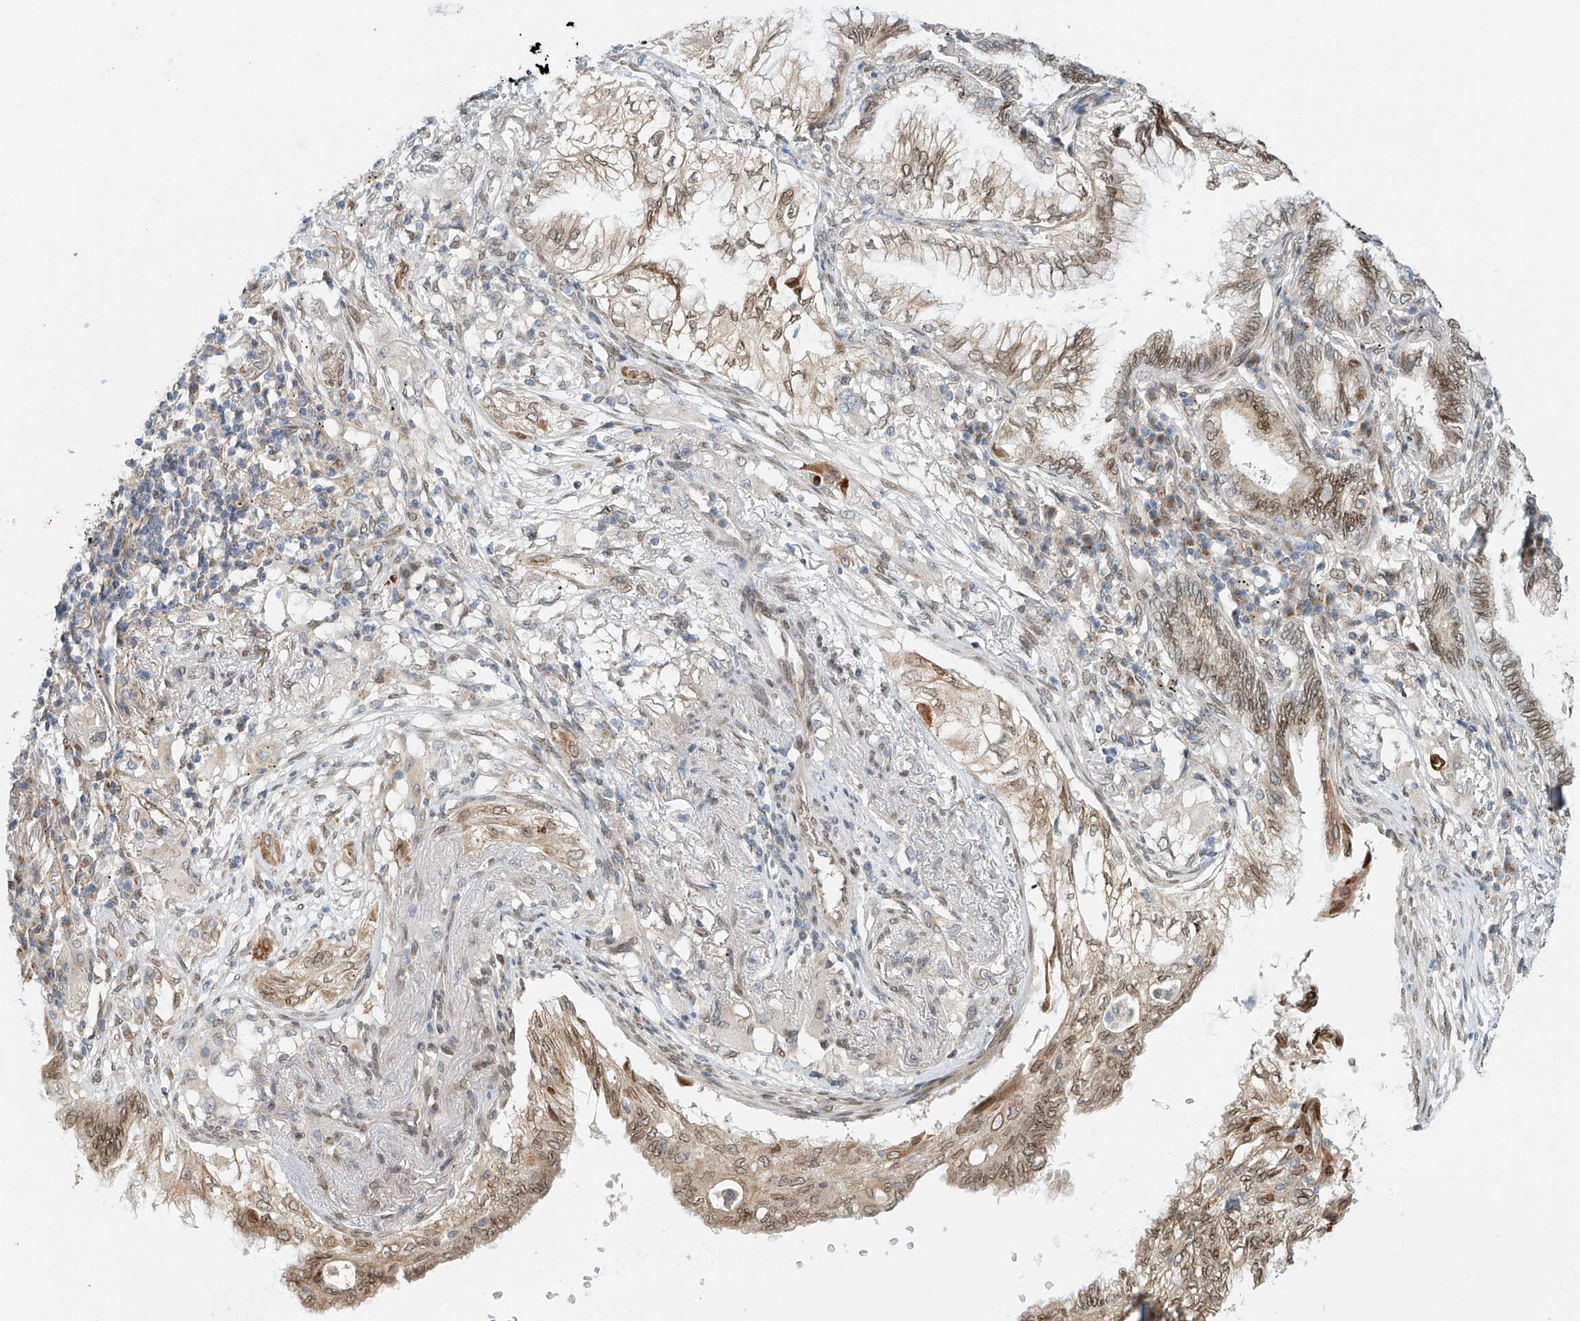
{"staining": {"intensity": "moderate", "quantity": ">75%", "location": "cytoplasmic/membranous,nuclear"}, "tissue": "lung cancer", "cell_type": "Tumor cells", "image_type": "cancer", "snomed": [{"axis": "morphology", "description": "Adenocarcinoma, NOS"}, {"axis": "topography", "description": "Lung"}], "caption": "DAB (3,3'-diaminobenzidine) immunohistochemical staining of lung adenocarcinoma displays moderate cytoplasmic/membranous and nuclear protein expression in about >75% of tumor cells.", "gene": "STARD9", "patient": {"sex": "female", "age": 70}}